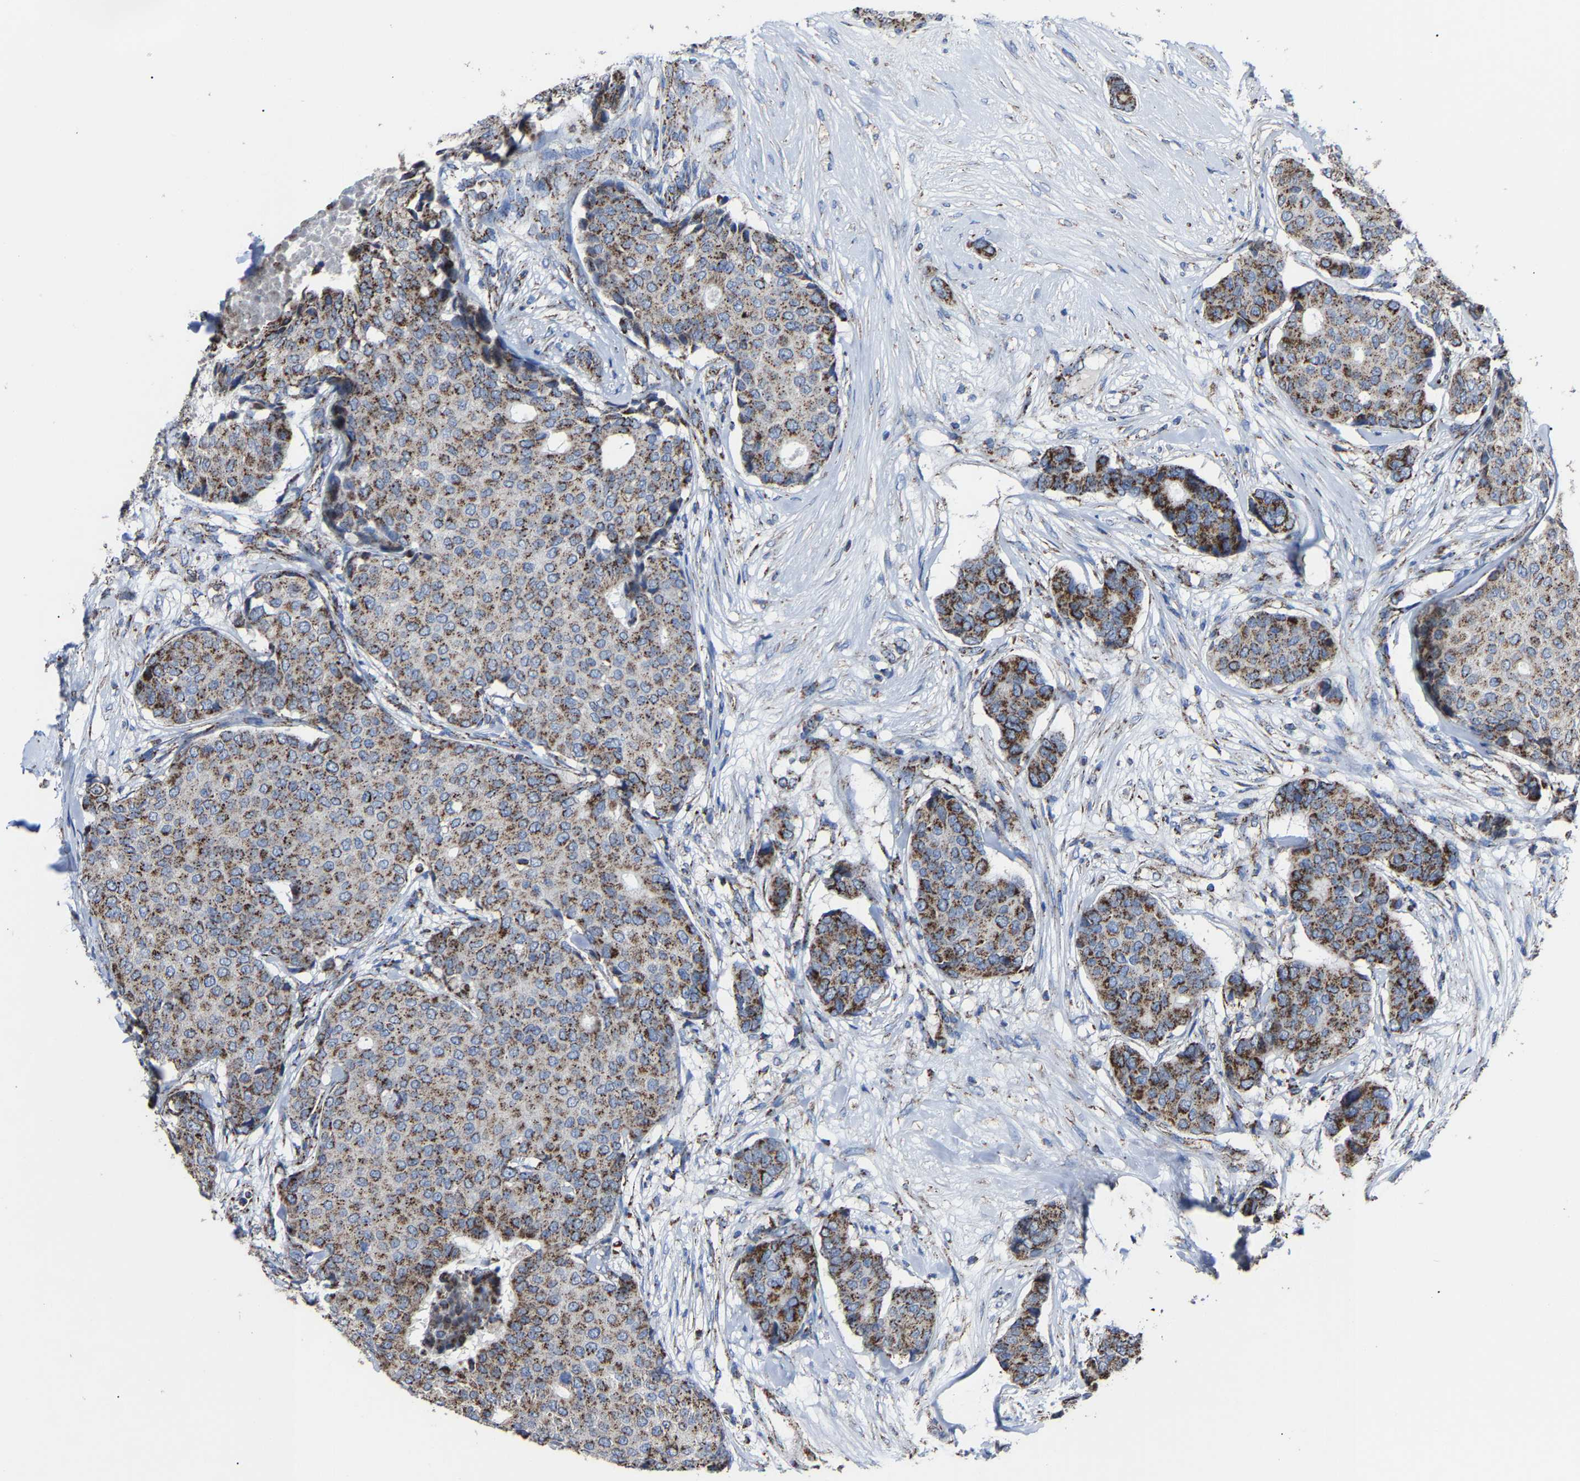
{"staining": {"intensity": "strong", "quantity": ">75%", "location": "cytoplasmic/membranous"}, "tissue": "breast cancer", "cell_type": "Tumor cells", "image_type": "cancer", "snomed": [{"axis": "morphology", "description": "Duct carcinoma"}, {"axis": "topography", "description": "Breast"}], "caption": "Breast cancer (invasive ductal carcinoma) stained for a protein (brown) demonstrates strong cytoplasmic/membranous positive positivity in approximately >75% of tumor cells.", "gene": "NDUFV3", "patient": {"sex": "female", "age": 75}}